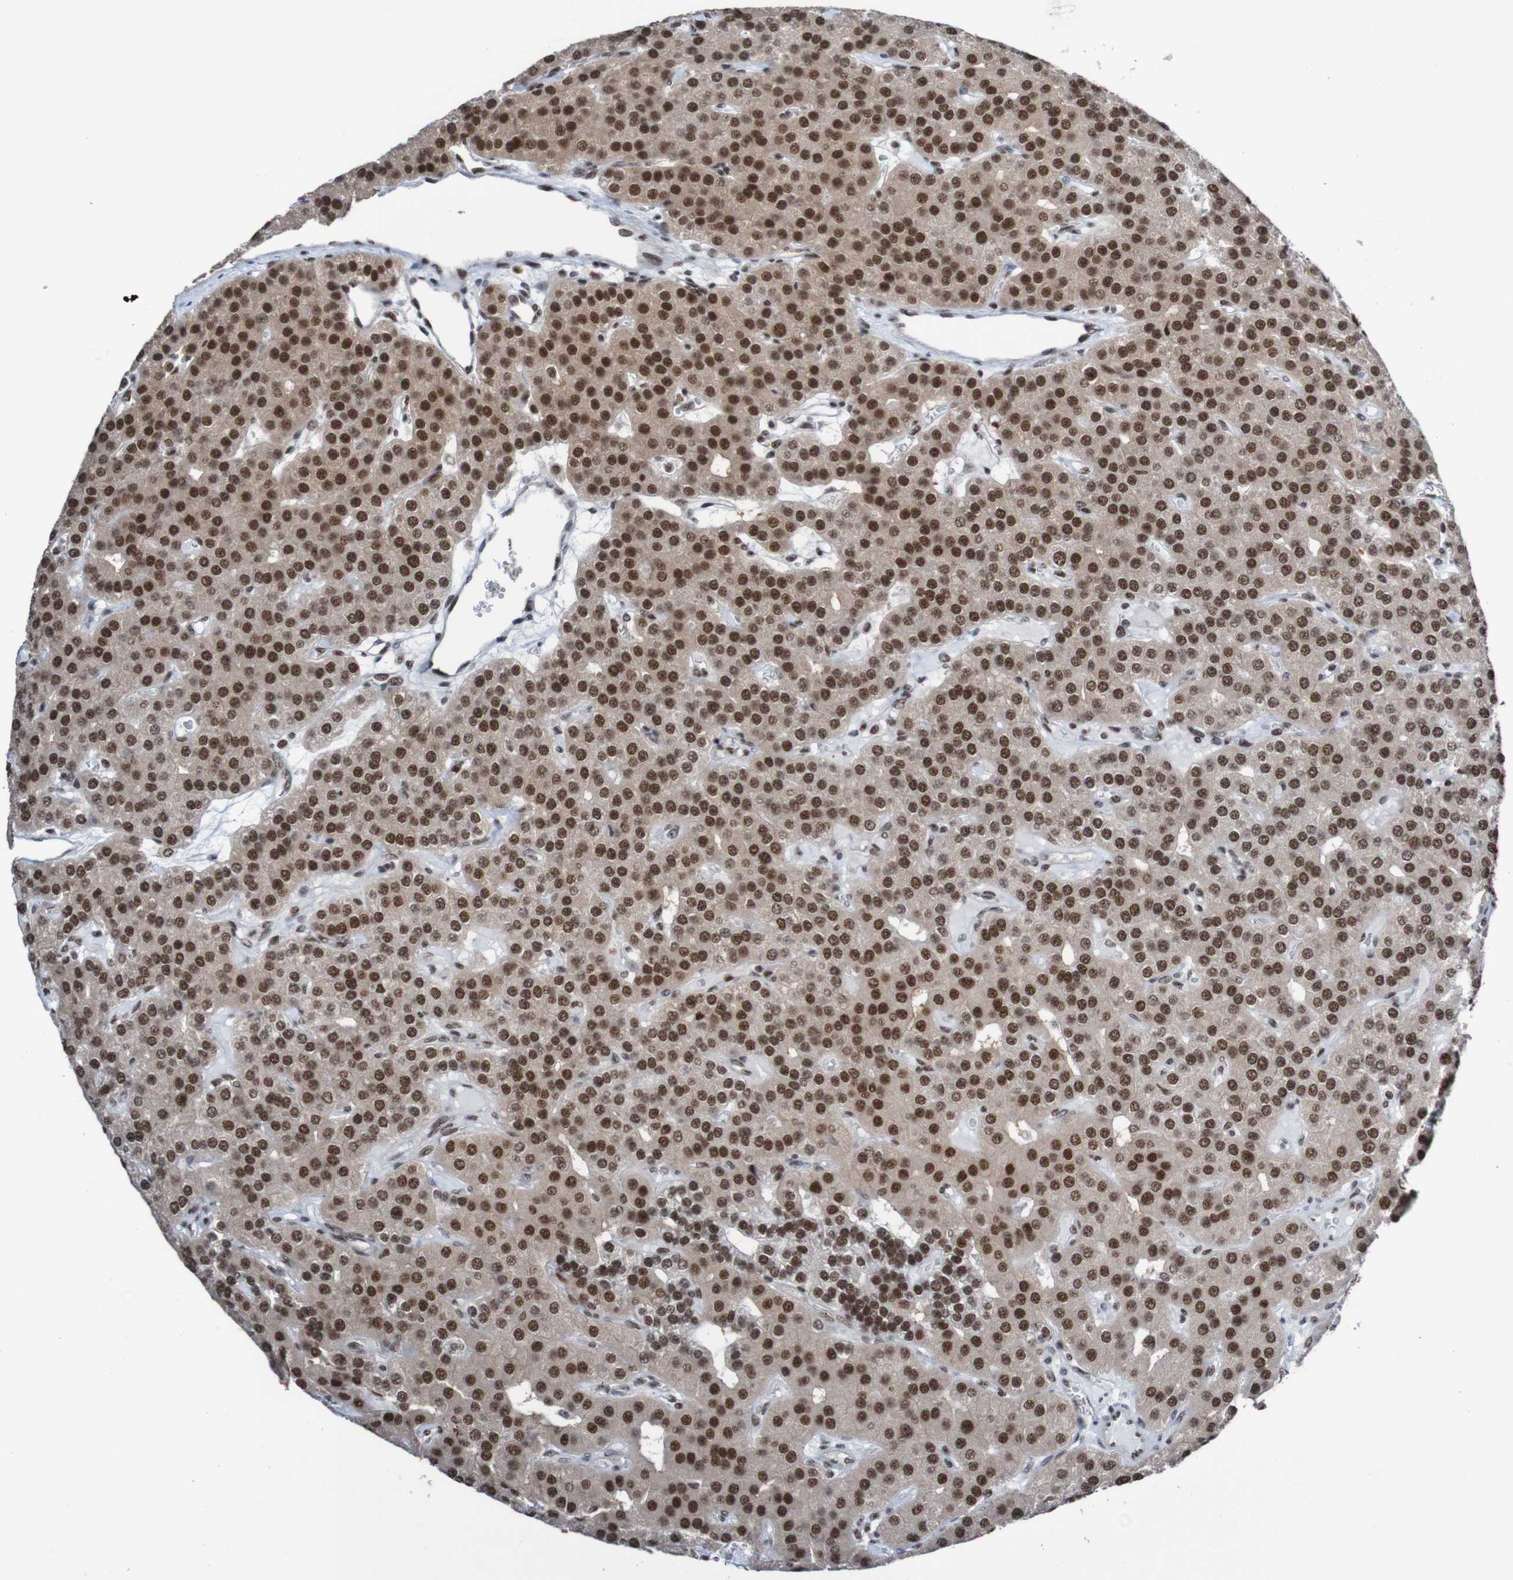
{"staining": {"intensity": "strong", "quantity": ">75%", "location": "cytoplasmic/membranous,nuclear"}, "tissue": "parathyroid gland", "cell_type": "Glandular cells", "image_type": "normal", "snomed": [{"axis": "morphology", "description": "Normal tissue, NOS"}, {"axis": "morphology", "description": "Adenoma, NOS"}, {"axis": "topography", "description": "Parathyroid gland"}], "caption": "Parathyroid gland stained with immunohistochemistry shows strong cytoplasmic/membranous,nuclear positivity in about >75% of glandular cells.", "gene": "CDC5L", "patient": {"sex": "female", "age": 86}}